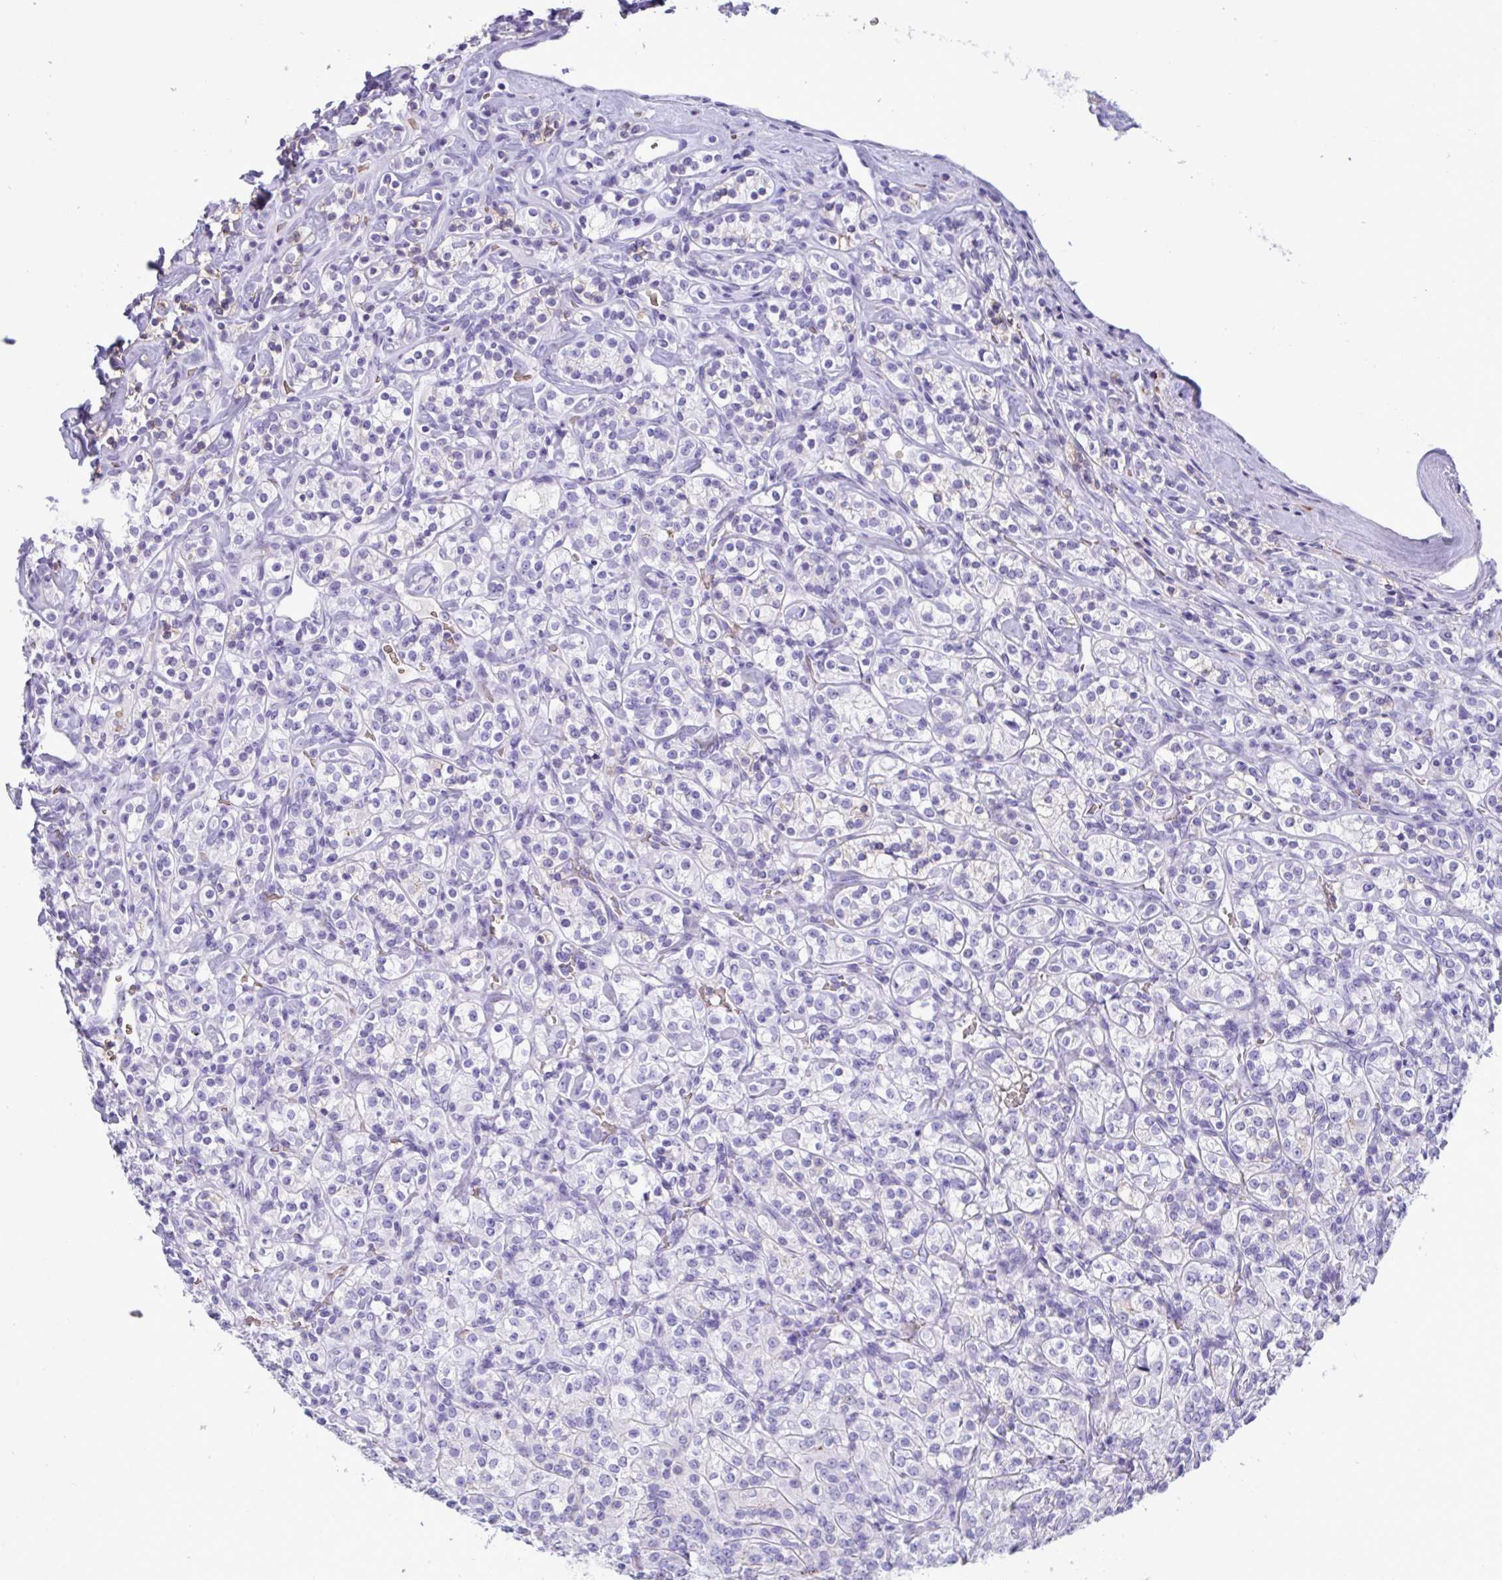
{"staining": {"intensity": "negative", "quantity": "none", "location": "none"}, "tissue": "renal cancer", "cell_type": "Tumor cells", "image_type": "cancer", "snomed": [{"axis": "morphology", "description": "Adenocarcinoma, NOS"}, {"axis": "topography", "description": "Kidney"}], "caption": "IHC histopathology image of renal cancer (adenocarcinoma) stained for a protein (brown), which displays no staining in tumor cells.", "gene": "SLC2A1", "patient": {"sex": "male", "age": 77}}